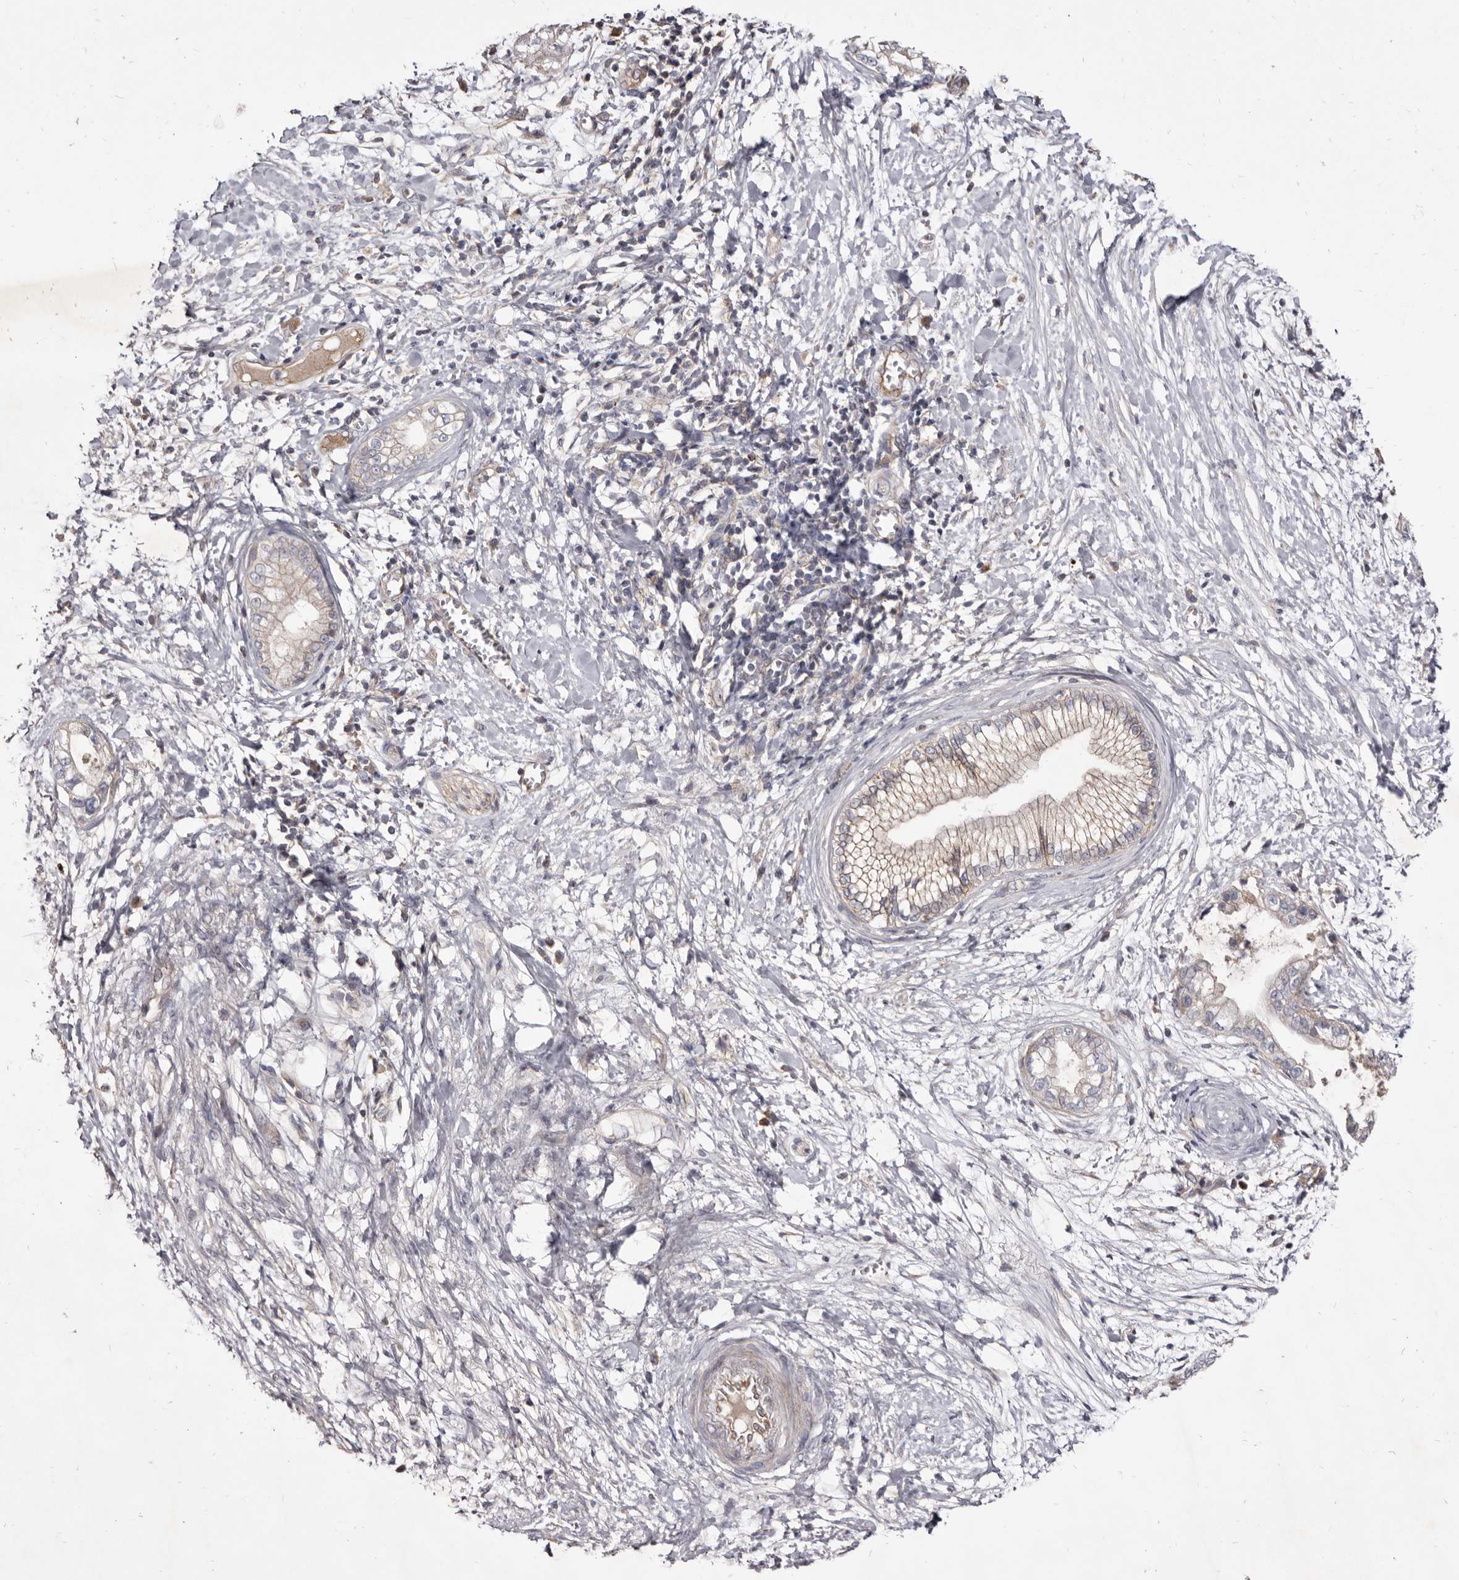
{"staining": {"intensity": "weak", "quantity": "25%-75%", "location": "cytoplasmic/membranous"}, "tissue": "pancreatic cancer", "cell_type": "Tumor cells", "image_type": "cancer", "snomed": [{"axis": "morphology", "description": "Adenocarcinoma, NOS"}, {"axis": "topography", "description": "Pancreas"}], "caption": "Approximately 25%-75% of tumor cells in human adenocarcinoma (pancreatic) exhibit weak cytoplasmic/membranous protein positivity as visualized by brown immunohistochemical staining.", "gene": "FAS", "patient": {"sex": "male", "age": 68}}